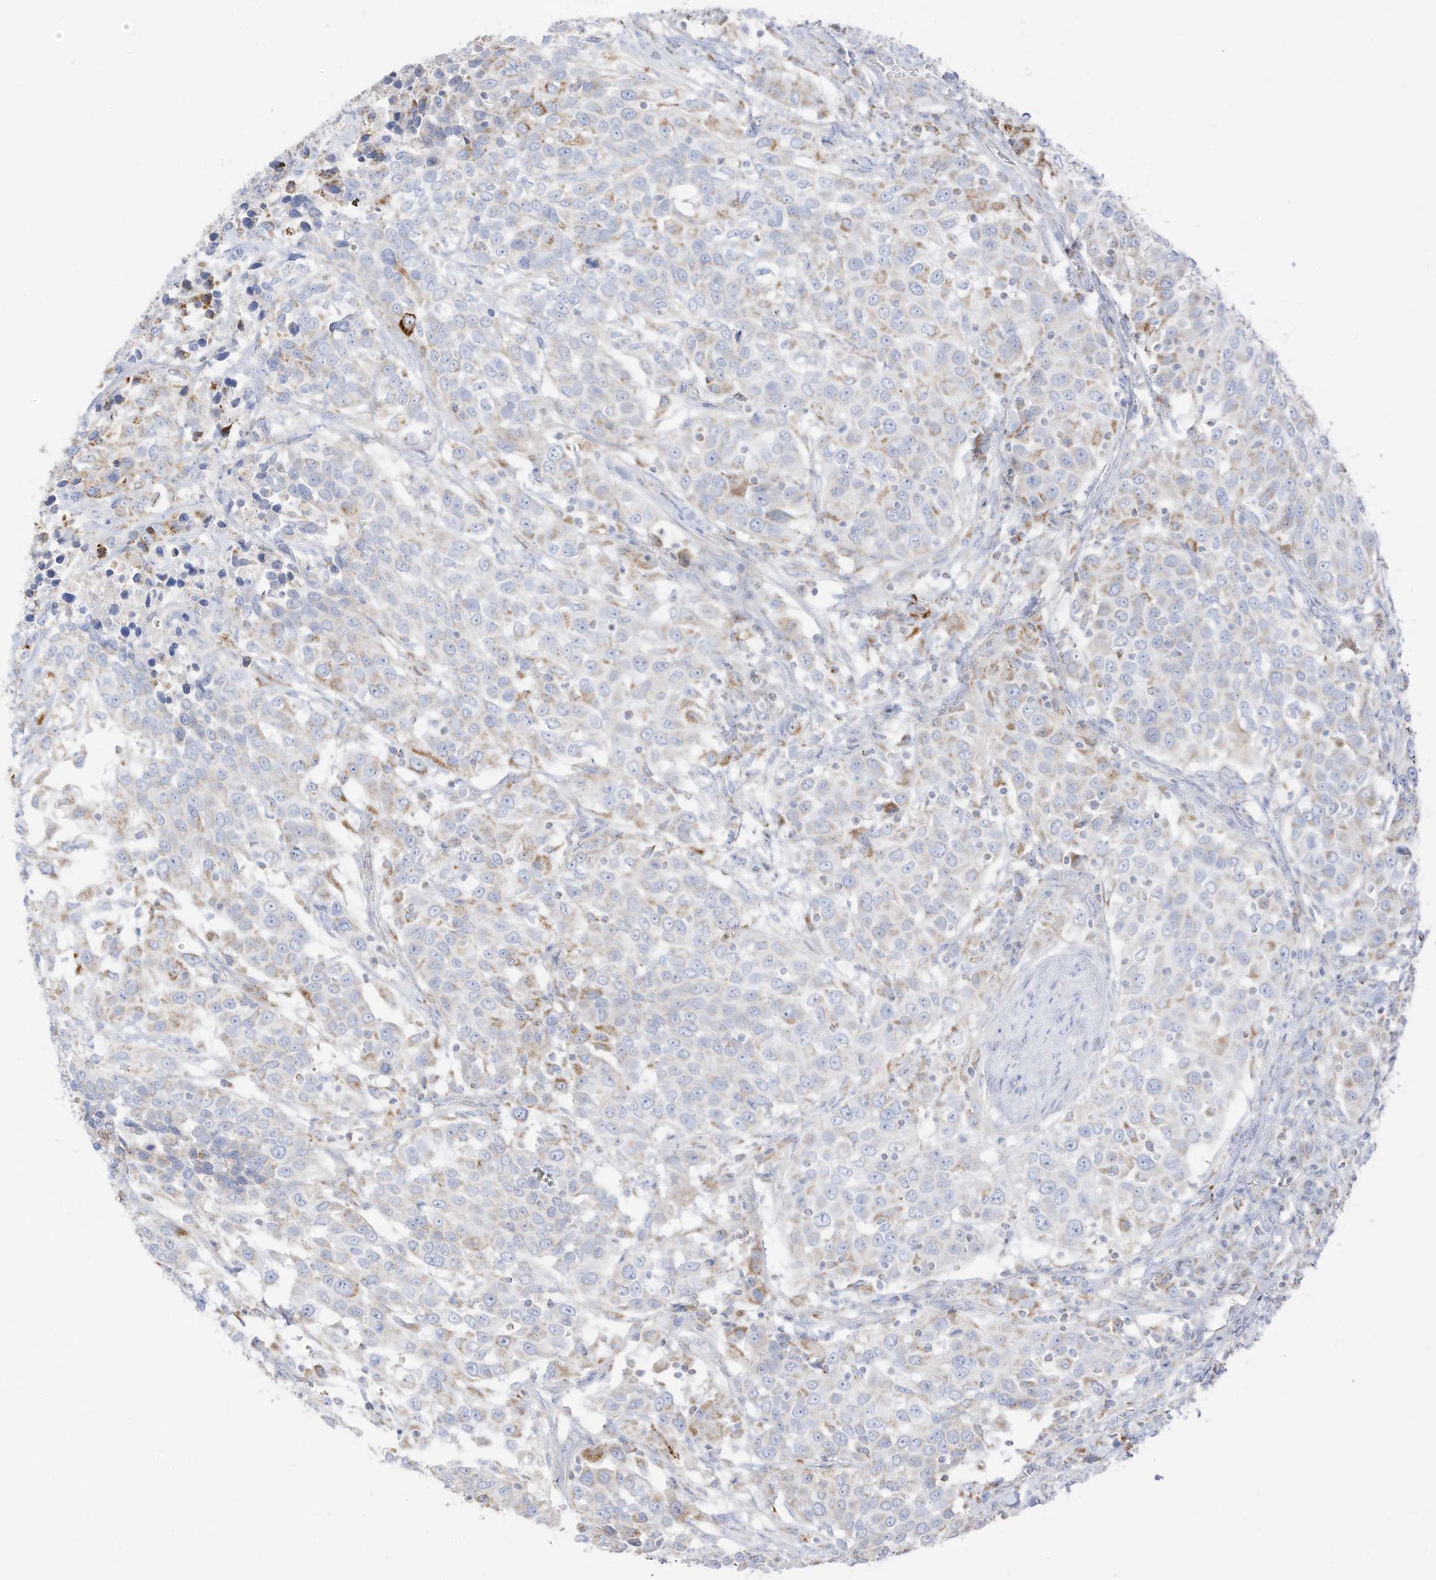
{"staining": {"intensity": "moderate", "quantity": "<25%", "location": "cytoplasmic/membranous"}, "tissue": "urothelial cancer", "cell_type": "Tumor cells", "image_type": "cancer", "snomed": [{"axis": "morphology", "description": "Urothelial carcinoma, High grade"}, {"axis": "topography", "description": "Urinary bladder"}], "caption": "Immunohistochemistry (IHC) of human urothelial cancer exhibits low levels of moderate cytoplasmic/membranous positivity in approximately <25% of tumor cells.", "gene": "ETHE1", "patient": {"sex": "female", "age": 80}}